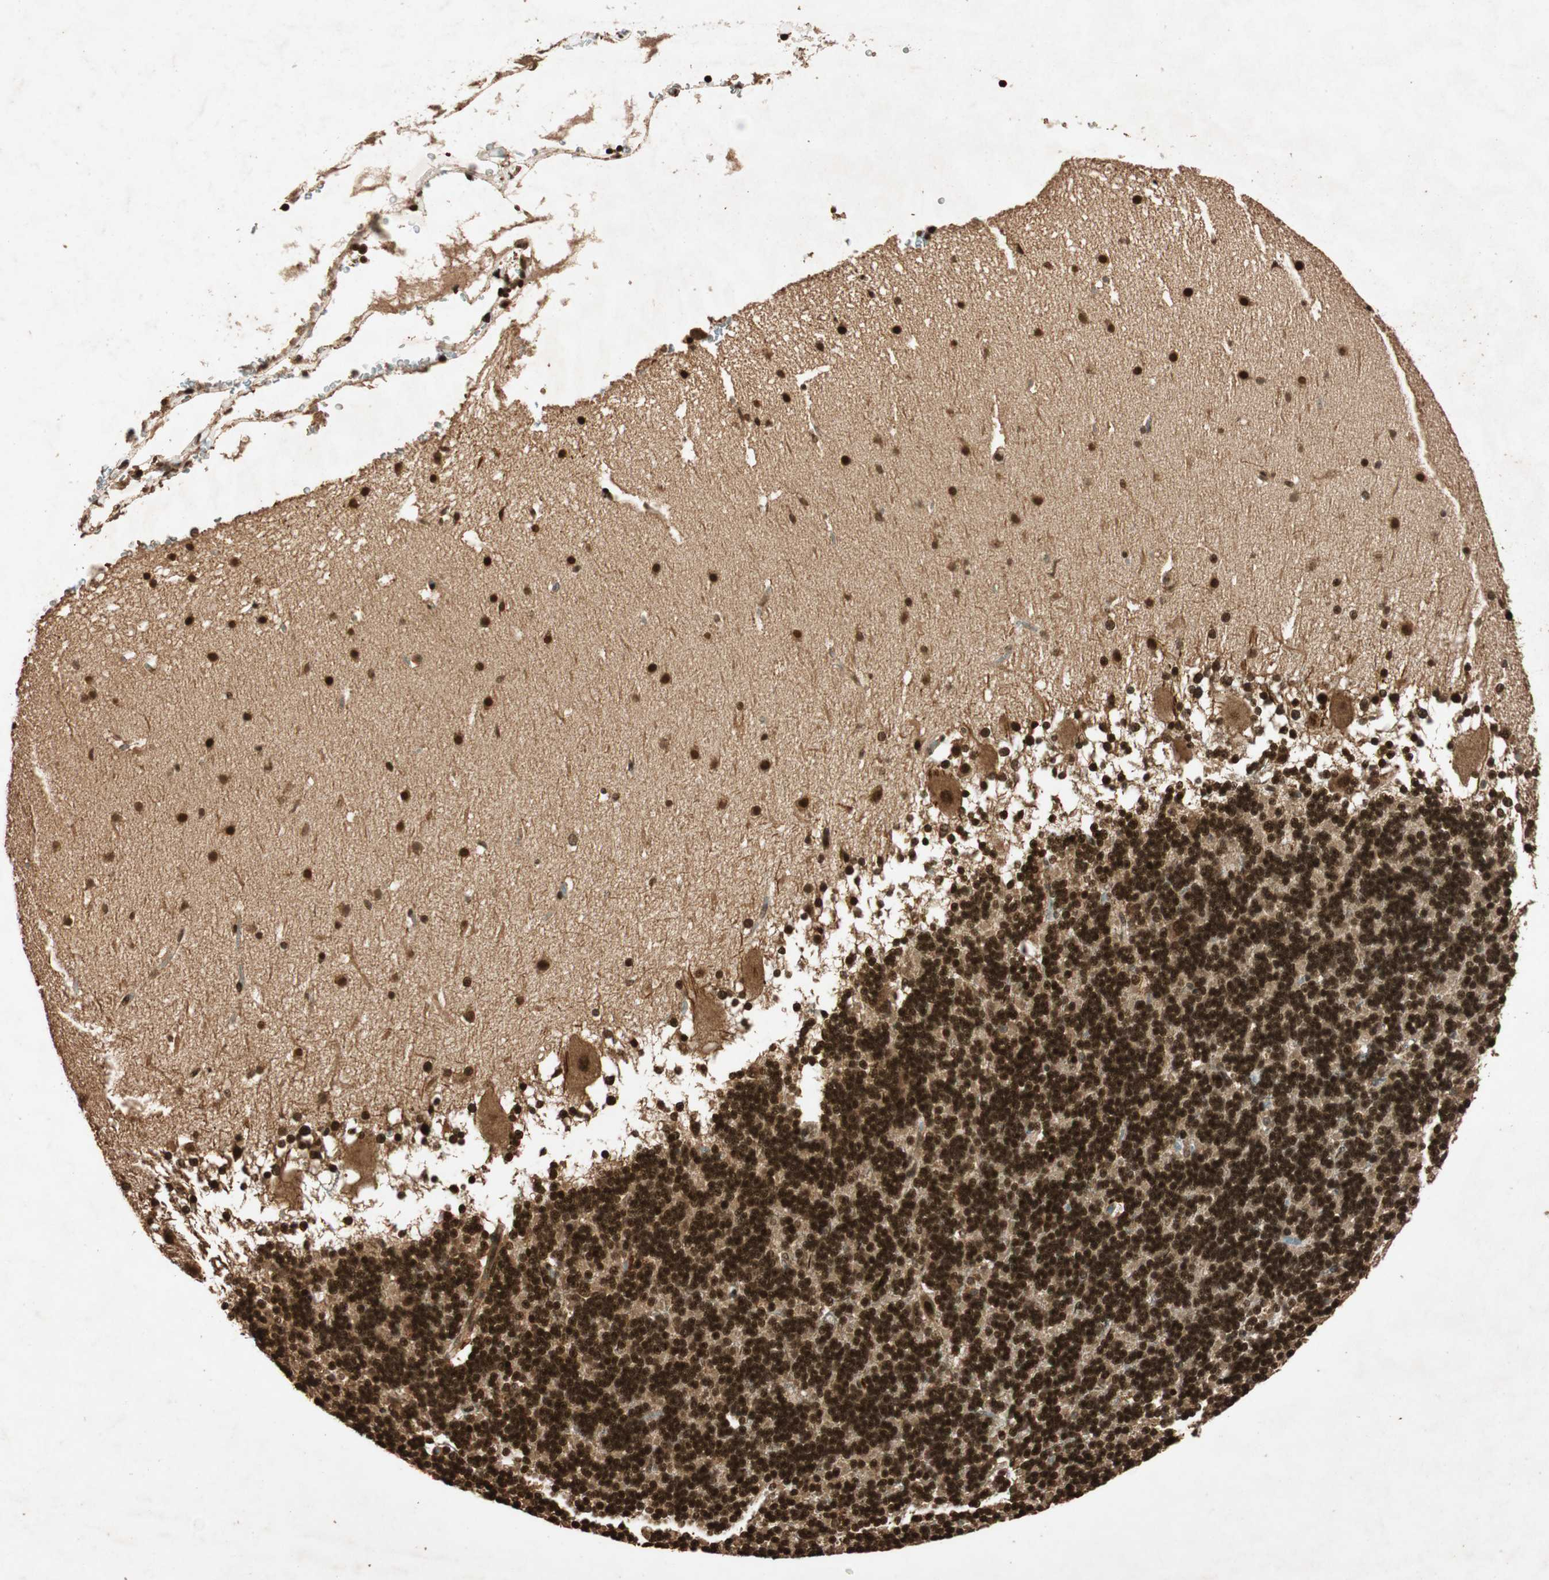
{"staining": {"intensity": "strong", "quantity": ">75%", "location": "nuclear"}, "tissue": "cerebellum", "cell_type": "Cells in granular layer", "image_type": "normal", "snomed": [{"axis": "morphology", "description": "Normal tissue, NOS"}, {"axis": "topography", "description": "Cerebellum"}], "caption": "Cerebellum stained with immunohistochemistry shows strong nuclear positivity in approximately >75% of cells in granular layer.", "gene": "ALKBH5", "patient": {"sex": "female", "age": 19}}